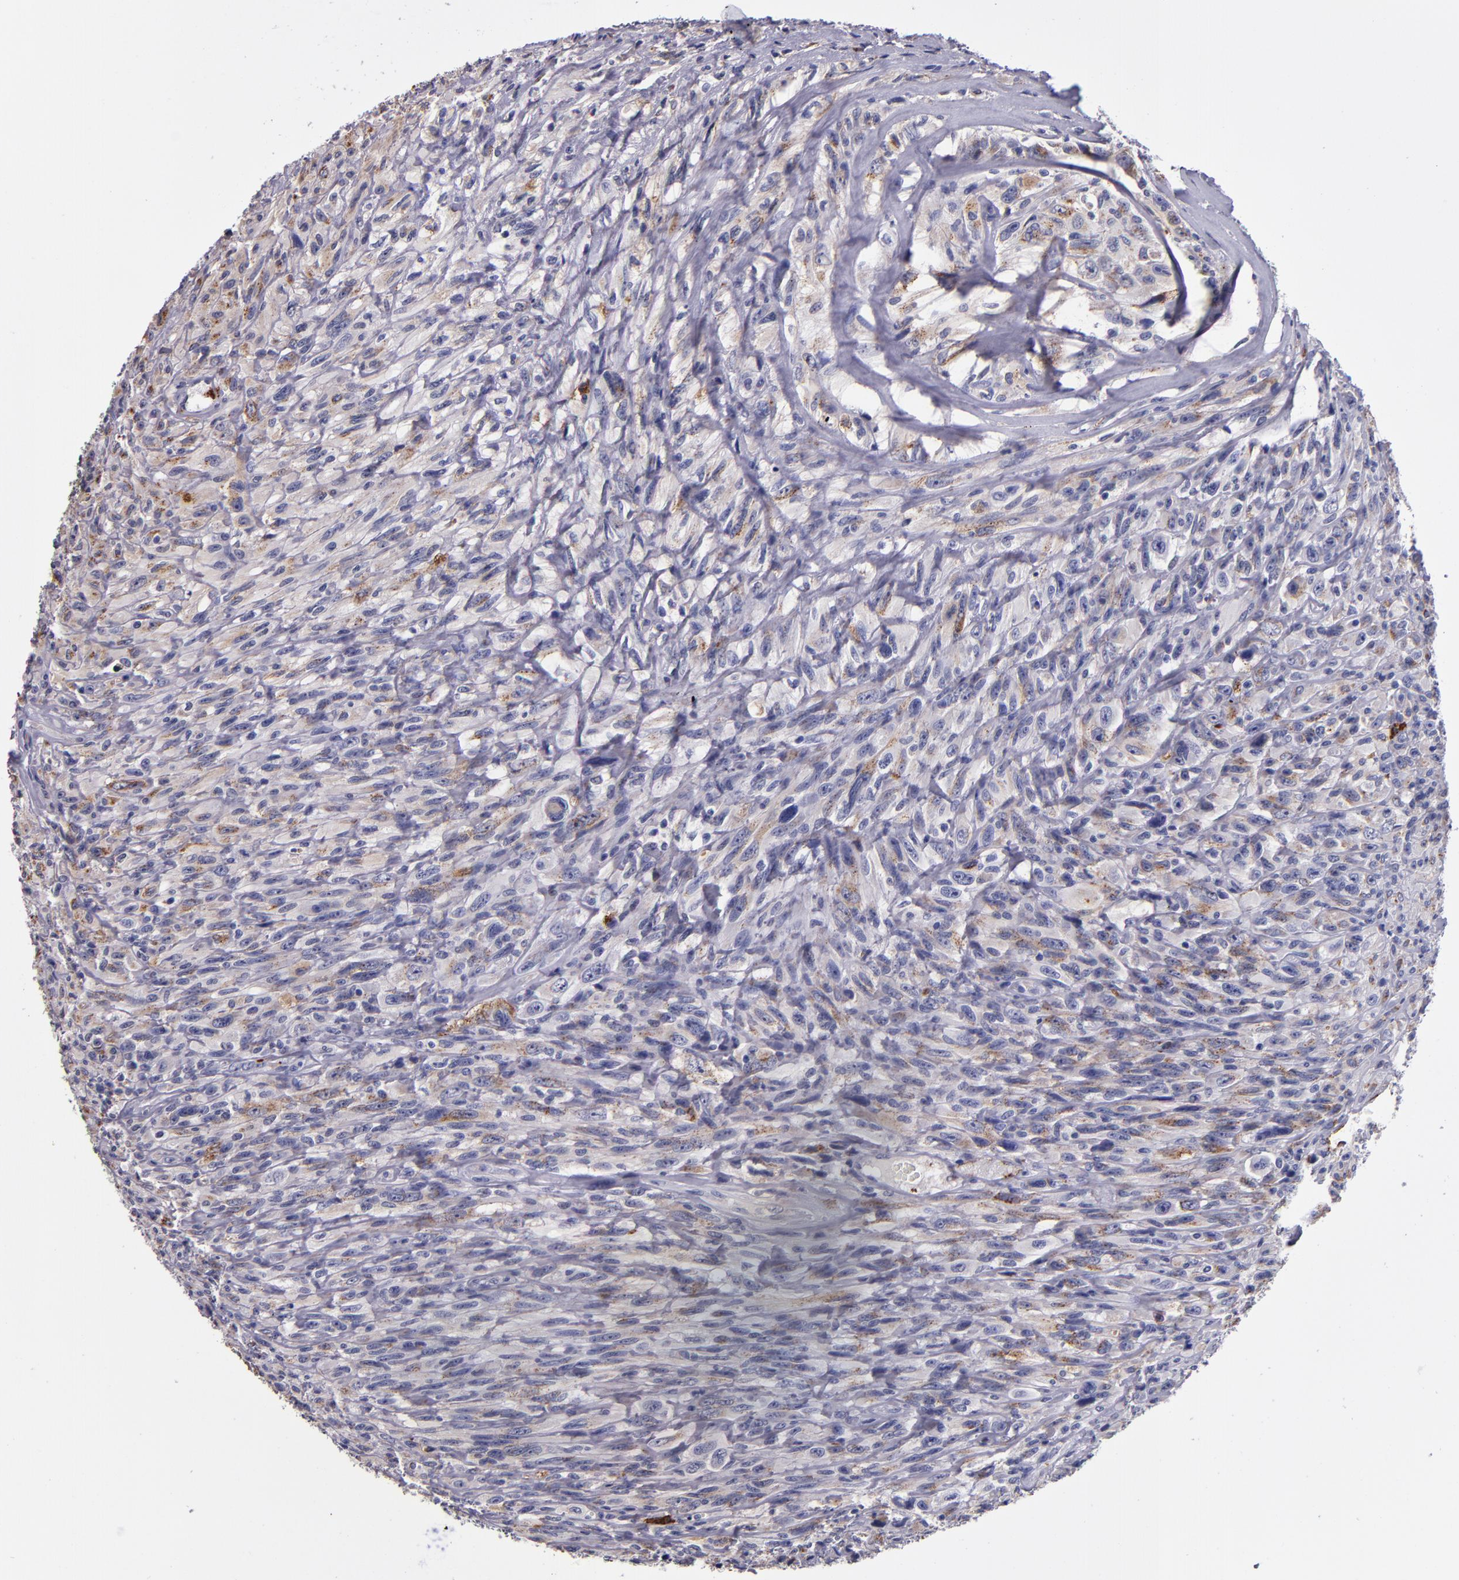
{"staining": {"intensity": "weak", "quantity": "25%-75%", "location": "cytoplasmic/membranous"}, "tissue": "glioma", "cell_type": "Tumor cells", "image_type": "cancer", "snomed": [{"axis": "morphology", "description": "Glioma, malignant, High grade"}, {"axis": "topography", "description": "Brain"}], "caption": "Immunohistochemistry (IHC) of glioma displays low levels of weak cytoplasmic/membranous positivity in approximately 25%-75% of tumor cells. The staining is performed using DAB (3,3'-diaminobenzidine) brown chromogen to label protein expression. The nuclei are counter-stained blue using hematoxylin.", "gene": "SELP", "patient": {"sex": "male", "age": 48}}